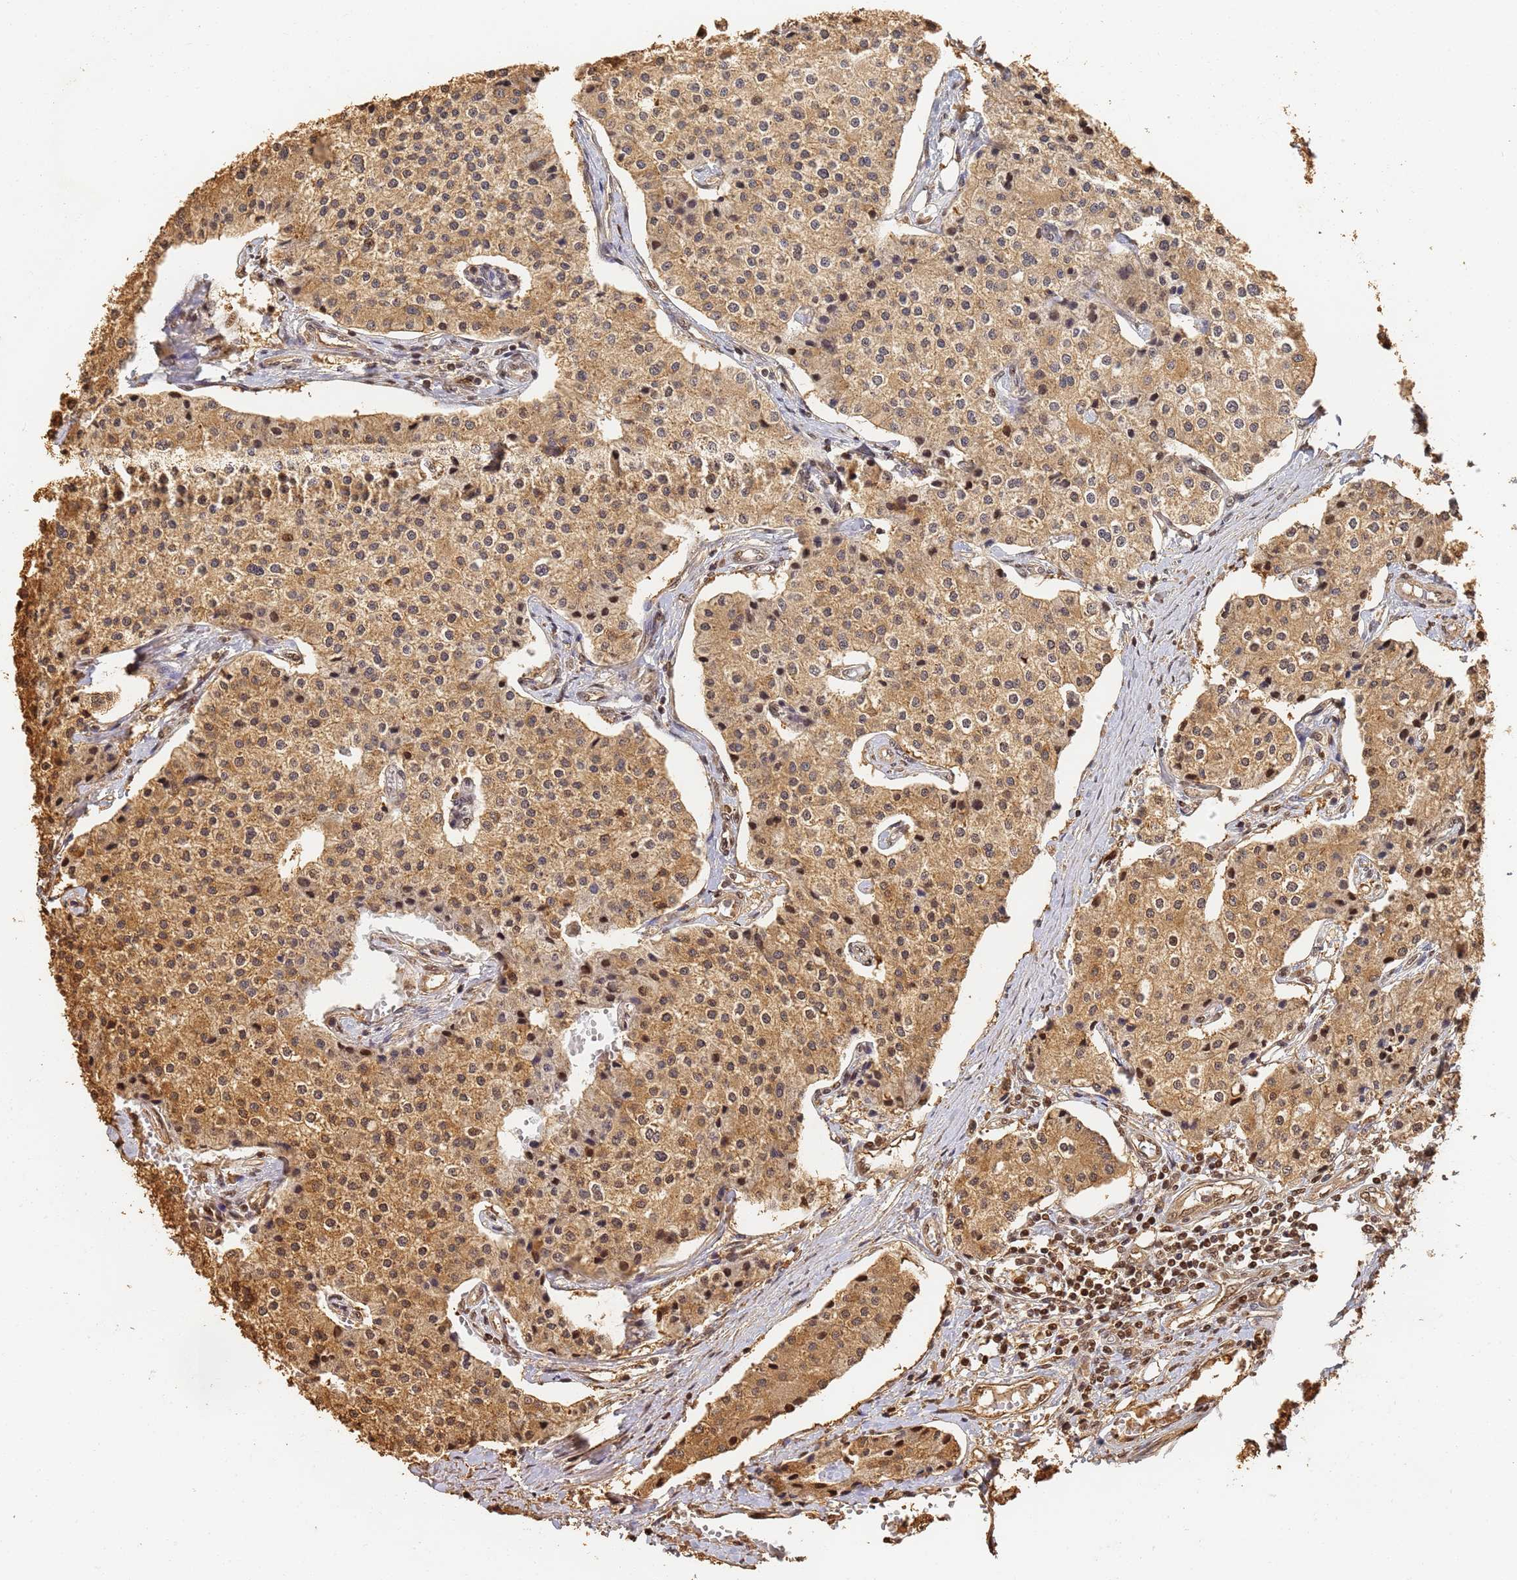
{"staining": {"intensity": "moderate", "quantity": ">75%", "location": "cytoplasmic/membranous,nuclear"}, "tissue": "carcinoid", "cell_type": "Tumor cells", "image_type": "cancer", "snomed": [{"axis": "morphology", "description": "Carcinoid, malignant, NOS"}, {"axis": "topography", "description": "Colon"}], "caption": "Immunohistochemical staining of human malignant carcinoid shows medium levels of moderate cytoplasmic/membranous and nuclear protein staining in approximately >75% of tumor cells.", "gene": "JAK2", "patient": {"sex": "female", "age": 52}}